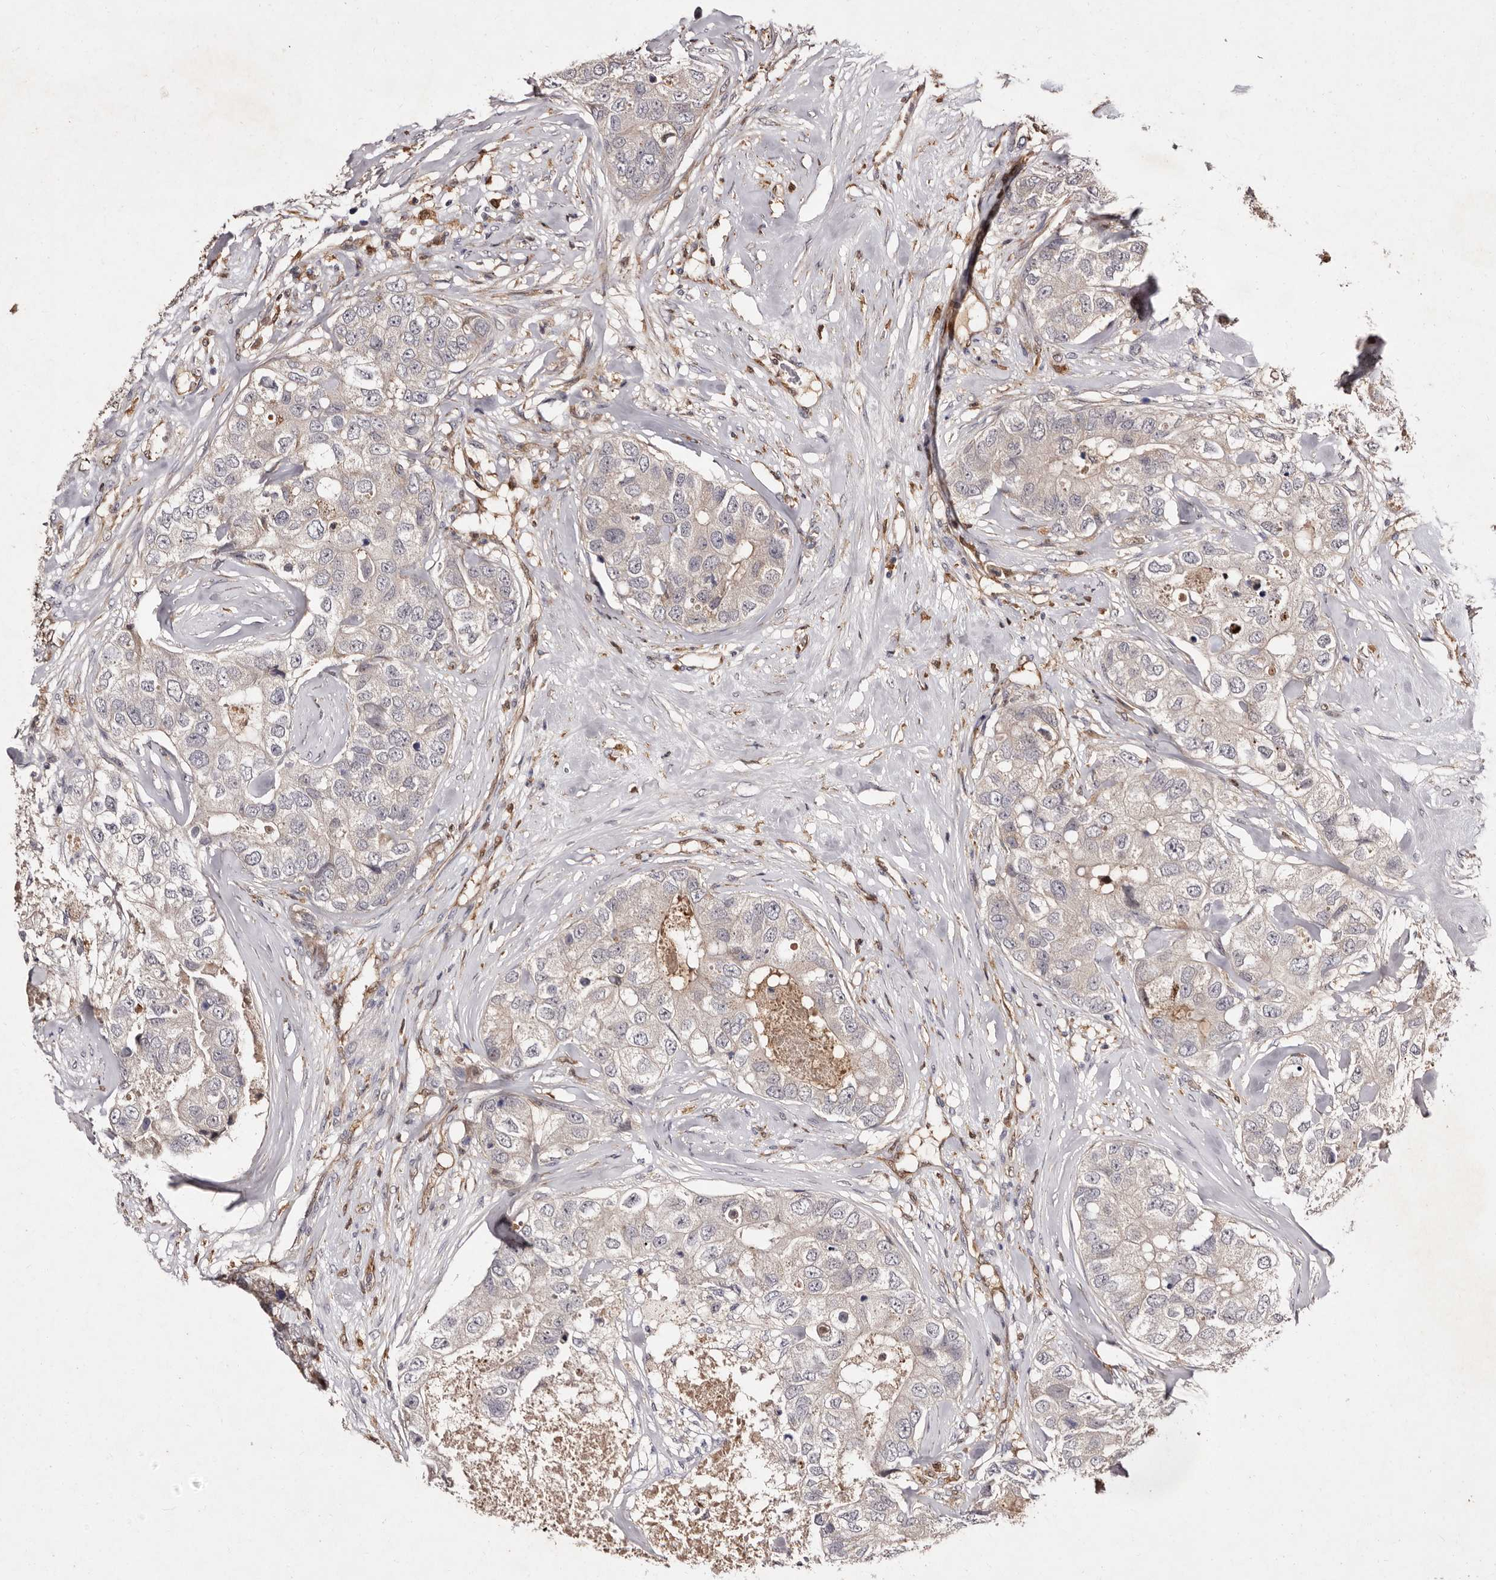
{"staining": {"intensity": "weak", "quantity": "25%-75%", "location": "cytoplasmic/membranous"}, "tissue": "breast cancer", "cell_type": "Tumor cells", "image_type": "cancer", "snomed": [{"axis": "morphology", "description": "Duct carcinoma"}, {"axis": "topography", "description": "Breast"}], "caption": "Breast cancer (intraductal carcinoma) tissue reveals weak cytoplasmic/membranous positivity in about 25%-75% of tumor cells", "gene": "GIMAP4", "patient": {"sex": "female", "age": 62}}